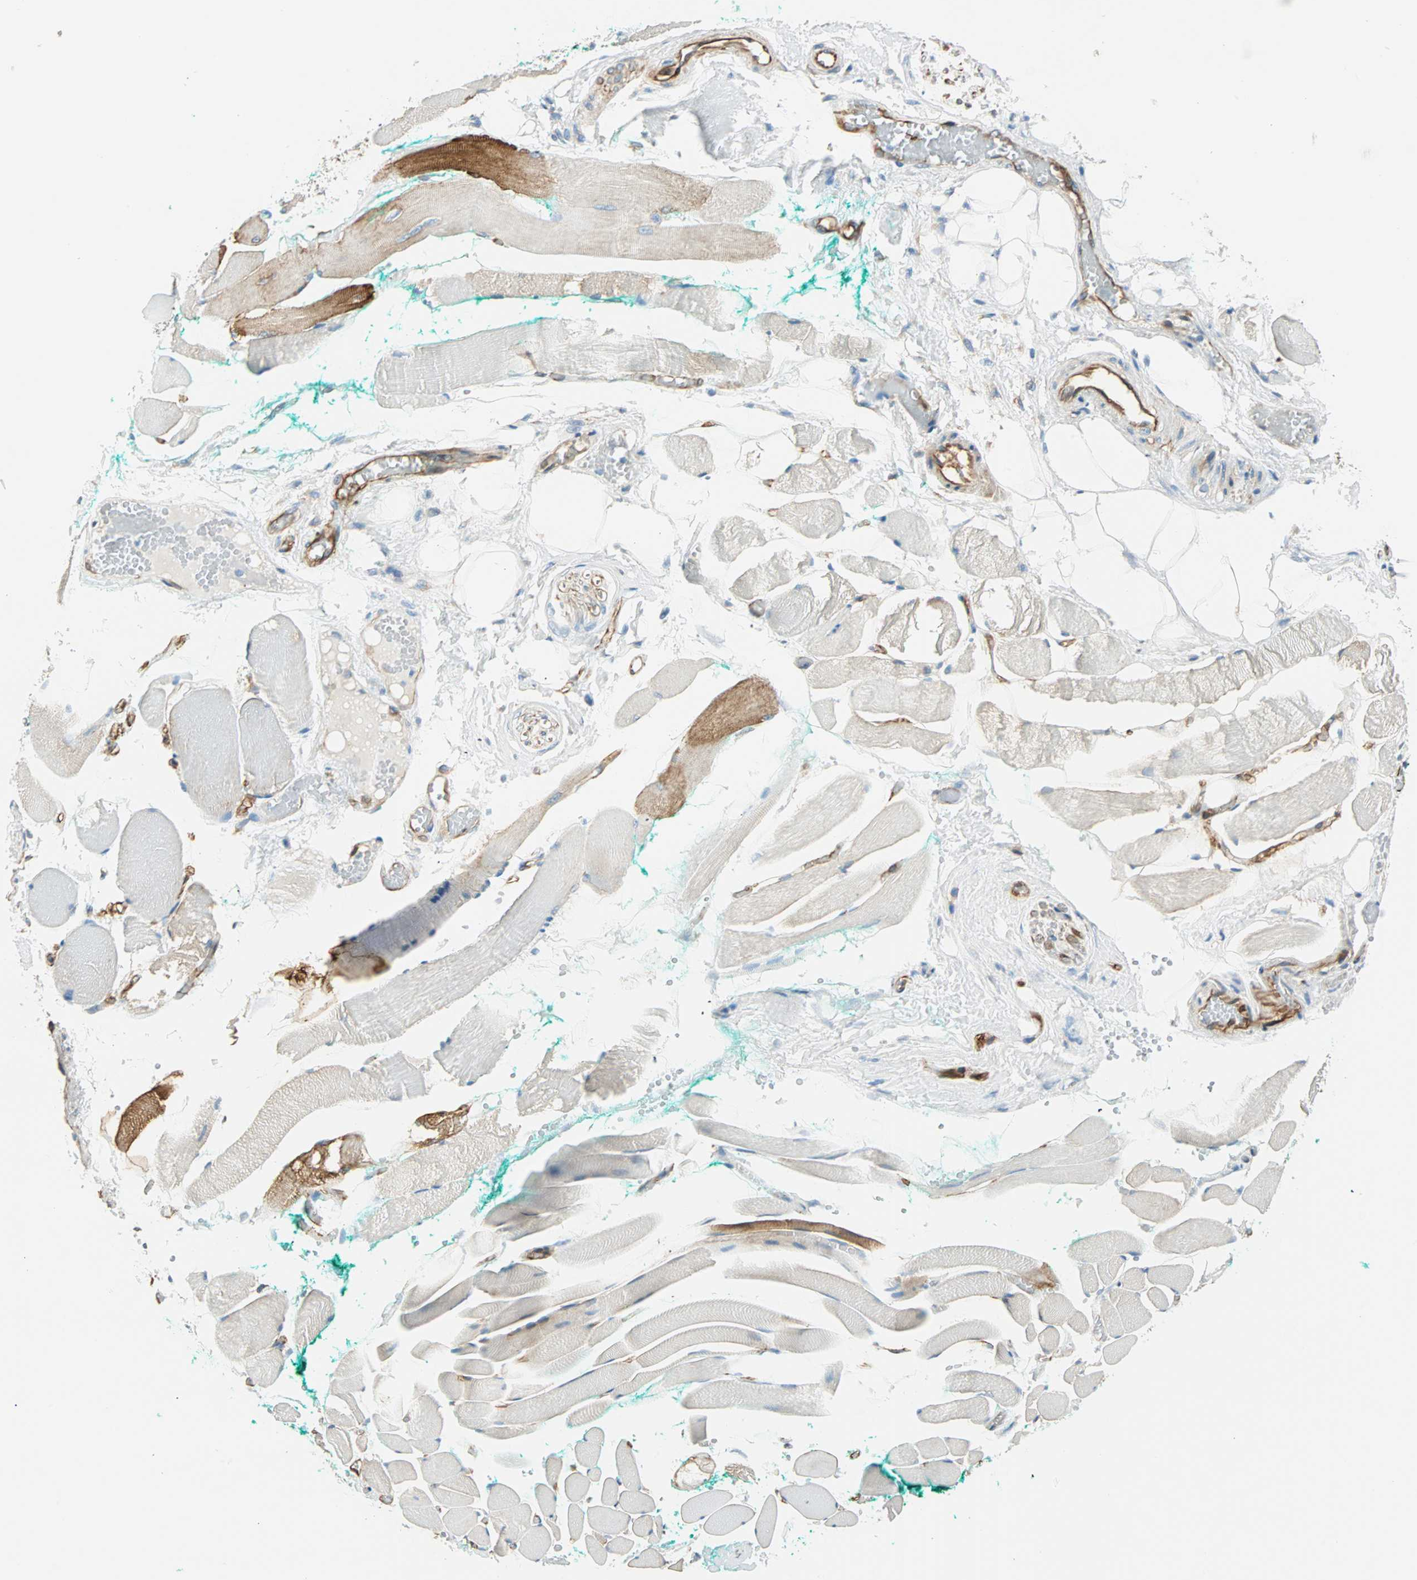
{"staining": {"intensity": "moderate", "quantity": "<25%", "location": "cytoplasmic/membranous"}, "tissue": "skeletal muscle", "cell_type": "Myocytes", "image_type": "normal", "snomed": [{"axis": "morphology", "description": "Normal tissue, NOS"}, {"axis": "topography", "description": "Skeletal muscle"}, {"axis": "topography", "description": "Peripheral nerve tissue"}], "caption": "The micrograph displays a brown stain indicating the presence of a protein in the cytoplasmic/membranous of myocytes in skeletal muscle.", "gene": "NES", "patient": {"sex": "female", "age": 84}}